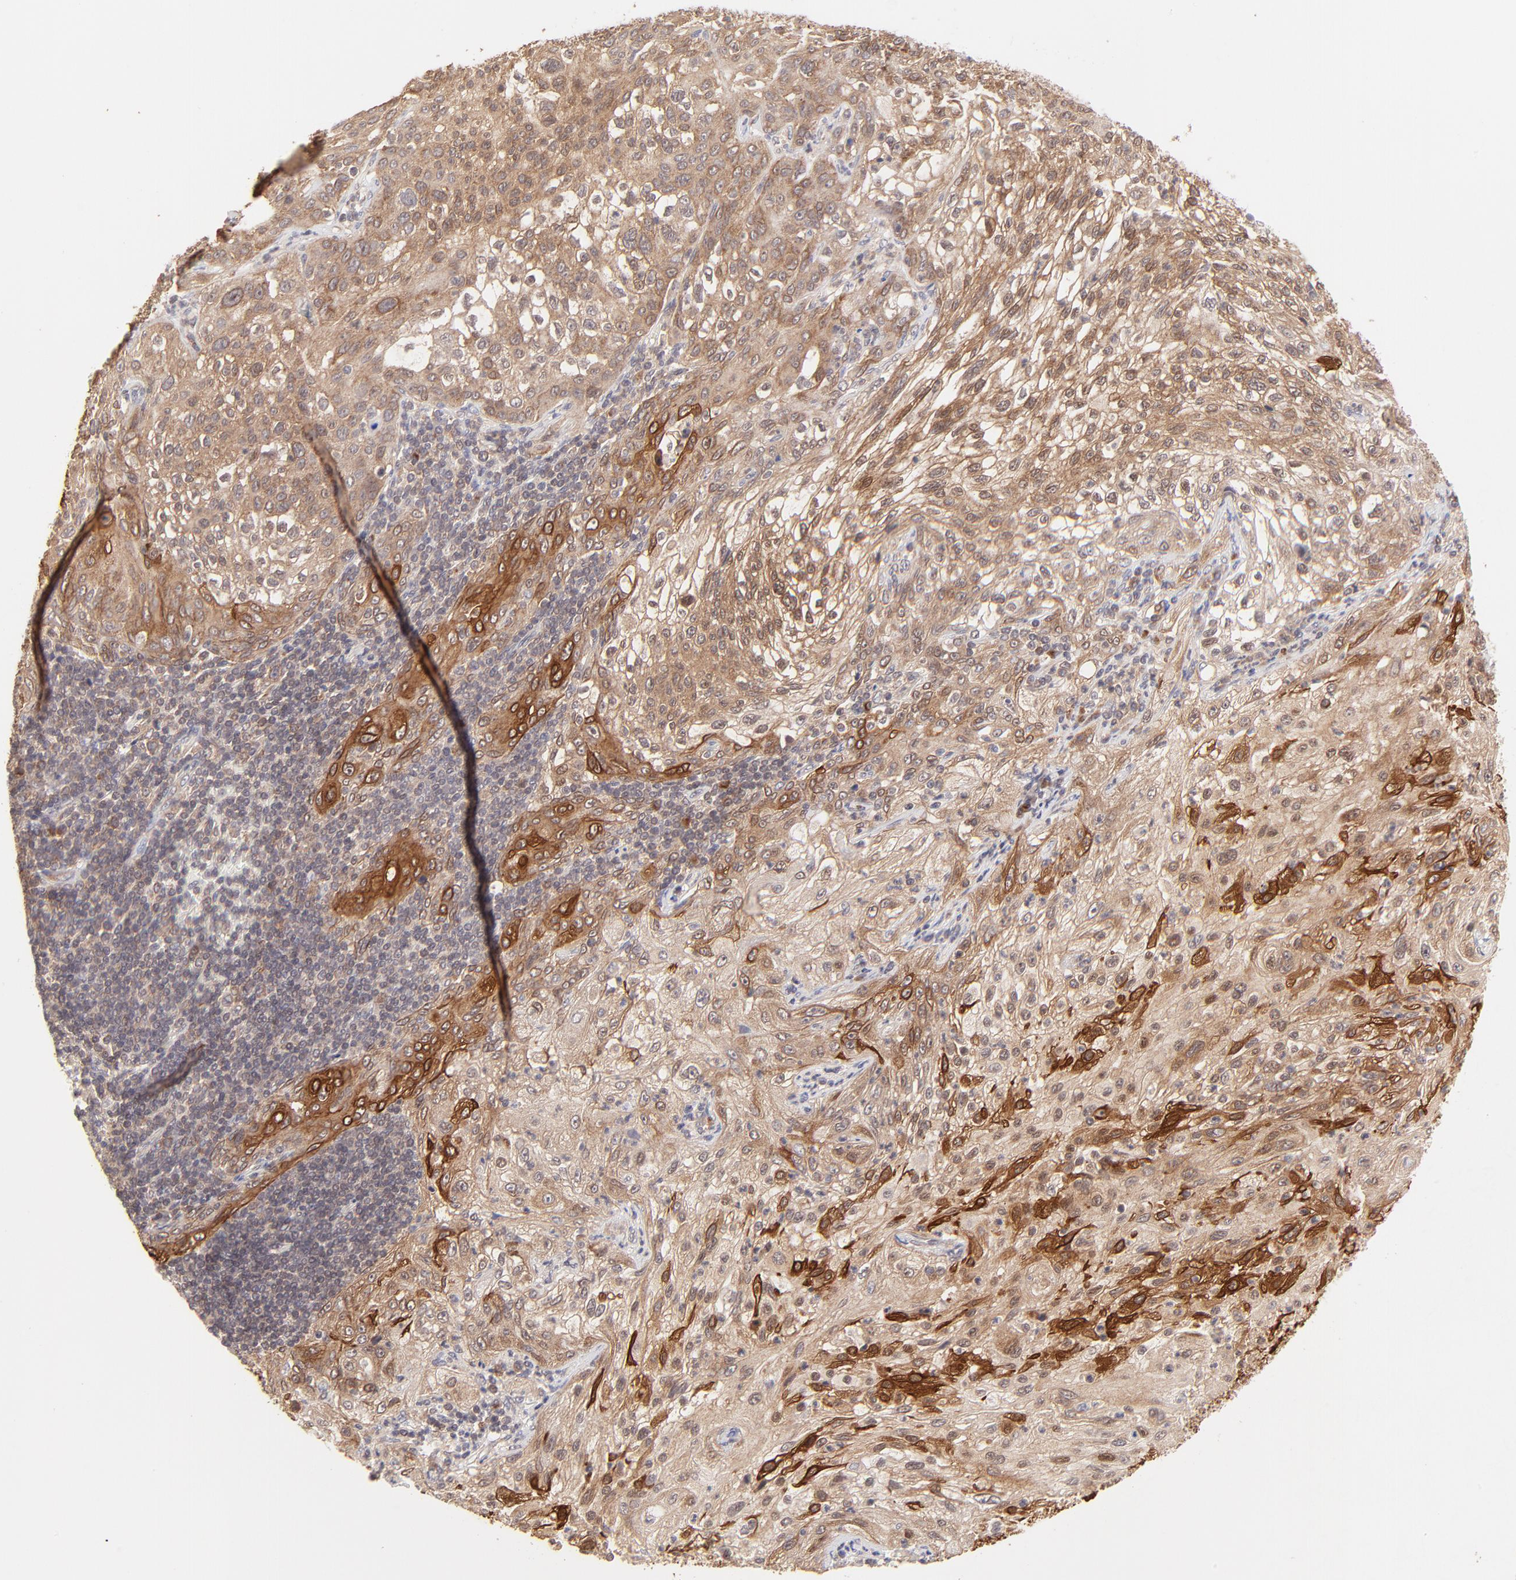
{"staining": {"intensity": "strong", "quantity": "25%-75%", "location": "cytoplasmic/membranous"}, "tissue": "lung cancer", "cell_type": "Tumor cells", "image_type": "cancer", "snomed": [{"axis": "morphology", "description": "Inflammation, NOS"}, {"axis": "morphology", "description": "Squamous cell carcinoma, NOS"}, {"axis": "topography", "description": "Lymph node"}, {"axis": "topography", "description": "Soft tissue"}, {"axis": "topography", "description": "Lung"}], "caption": "A histopathology image showing strong cytoplasmic/membranous staining in approximately 25%-75% of tumor cells in lung cancer (squamous cell carcinoma), as visualized by brown immunohistochemical staining.", "gene": "TNRC6B", "patient": {"sex": "male", "age": 66}}